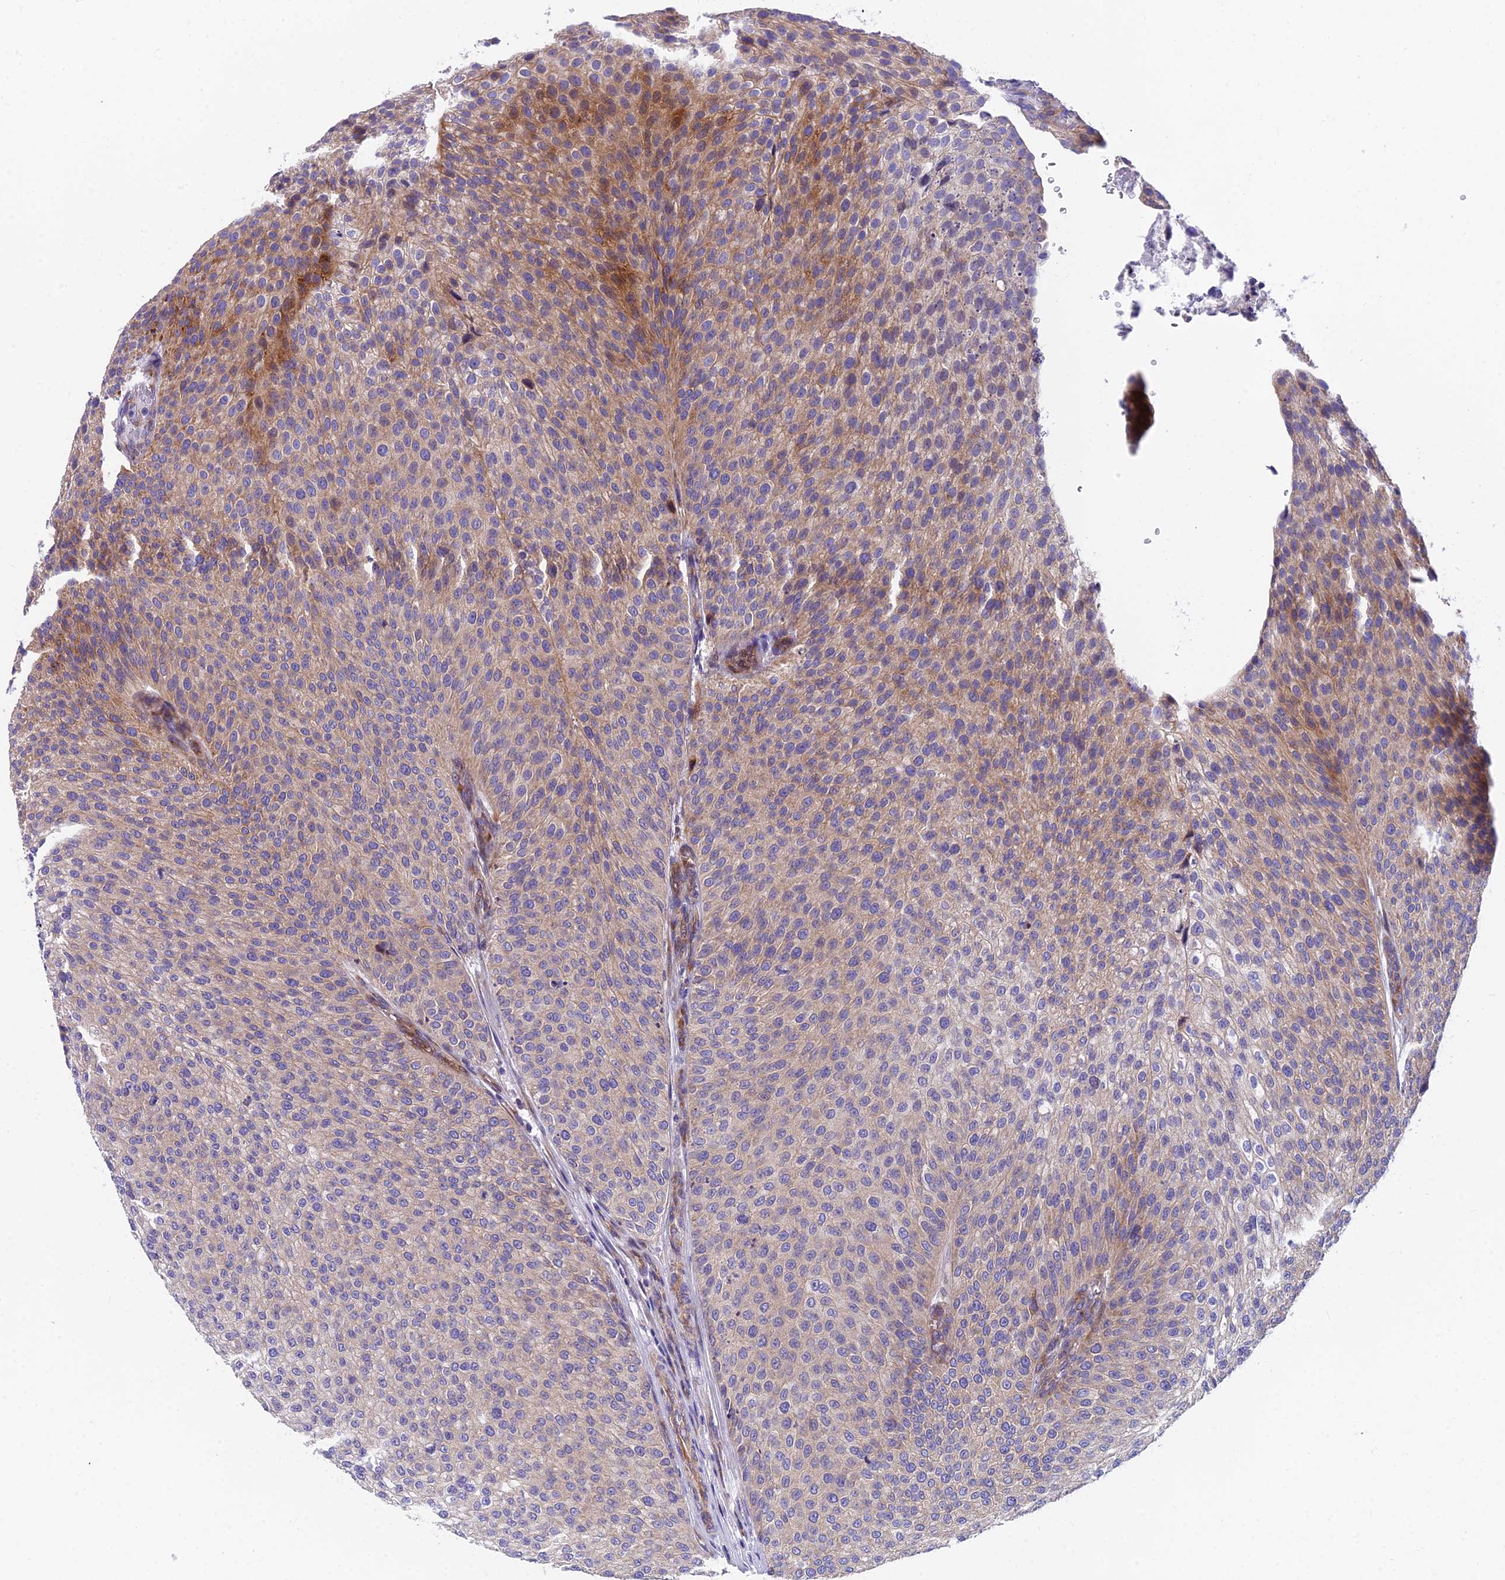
{"staining": {"intensity": "moderate", "quantity": "<25%", "location": "cytoplasmic/membranous"}, "tissue": "urothelial cancer", "cell_type": "Tumor cells", "image_type": "cancer", "snomed": [{"axis": "morphology", "description": "Urothelial carcinoma, Low grade"}, {"axis": "topography", "description": "Smooth muscle"}, {"axis": "topography", "description": "Urinary bladder"}], "caption": "Brown immunohistochemical staining in urothelial carcinoma (low-grade) demonstrates moderate cytoplasmic/membranous positivity in about <25% of tumor cells.", "gene": "MVB12A", "patient": {"sex": "male", "age": 60}}